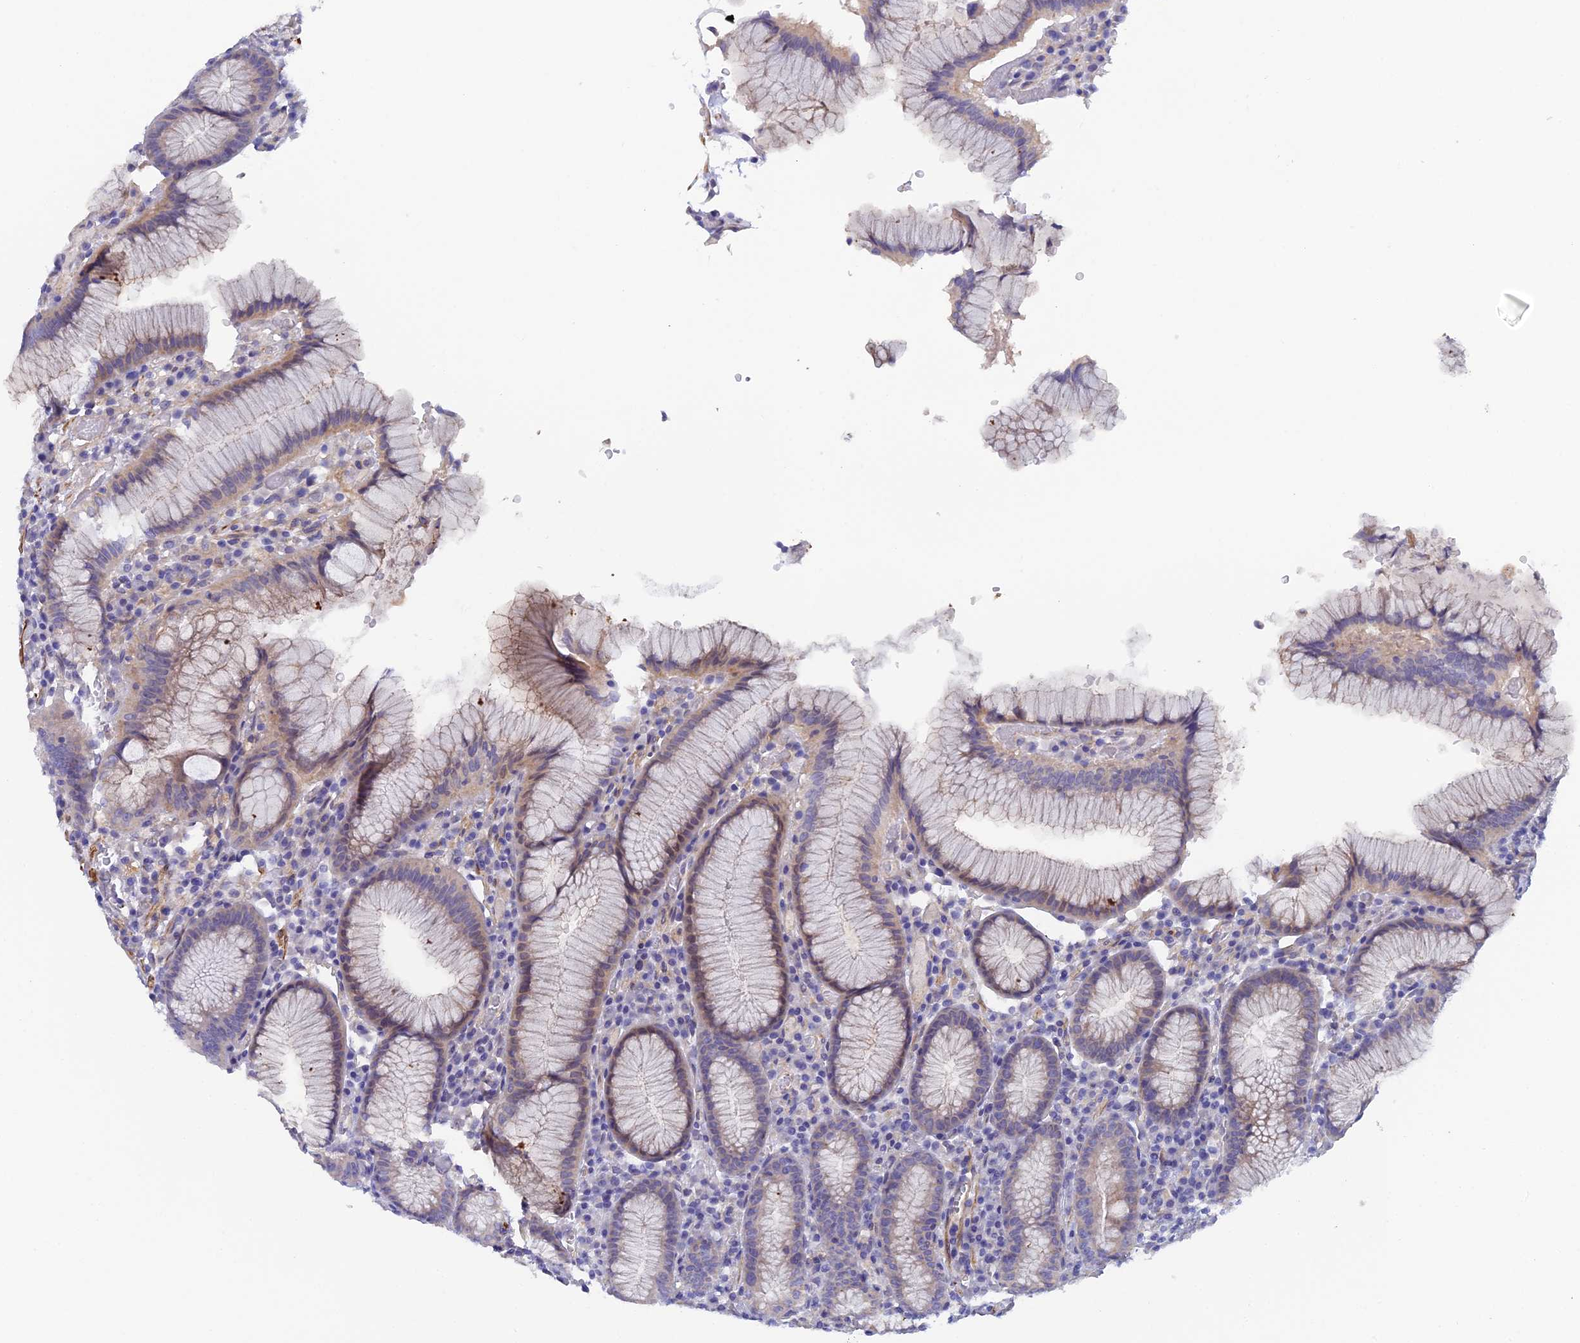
{"staining": {"intensity": "moderate", "quantity": "<25%", "location": "cytoplasmic/membranous"}, "tissue": "stomach", "cell_type": "Glandular cells", "image_type": "normal", "snomed": [{"axis": "morphology", "description": "Normal tissue, NOS"}, {"axis": "topography", "description": "Stomach"}], "caption": "Immunohistochemistry photomicrograph of benign stomach stained for a protein (brown), which reveals low levels of moderate cytoplasmic/membranous staining in about <25% of glandular cells.", "gene": "FZR1", "patient": {"sex": "male", "age": 55}}